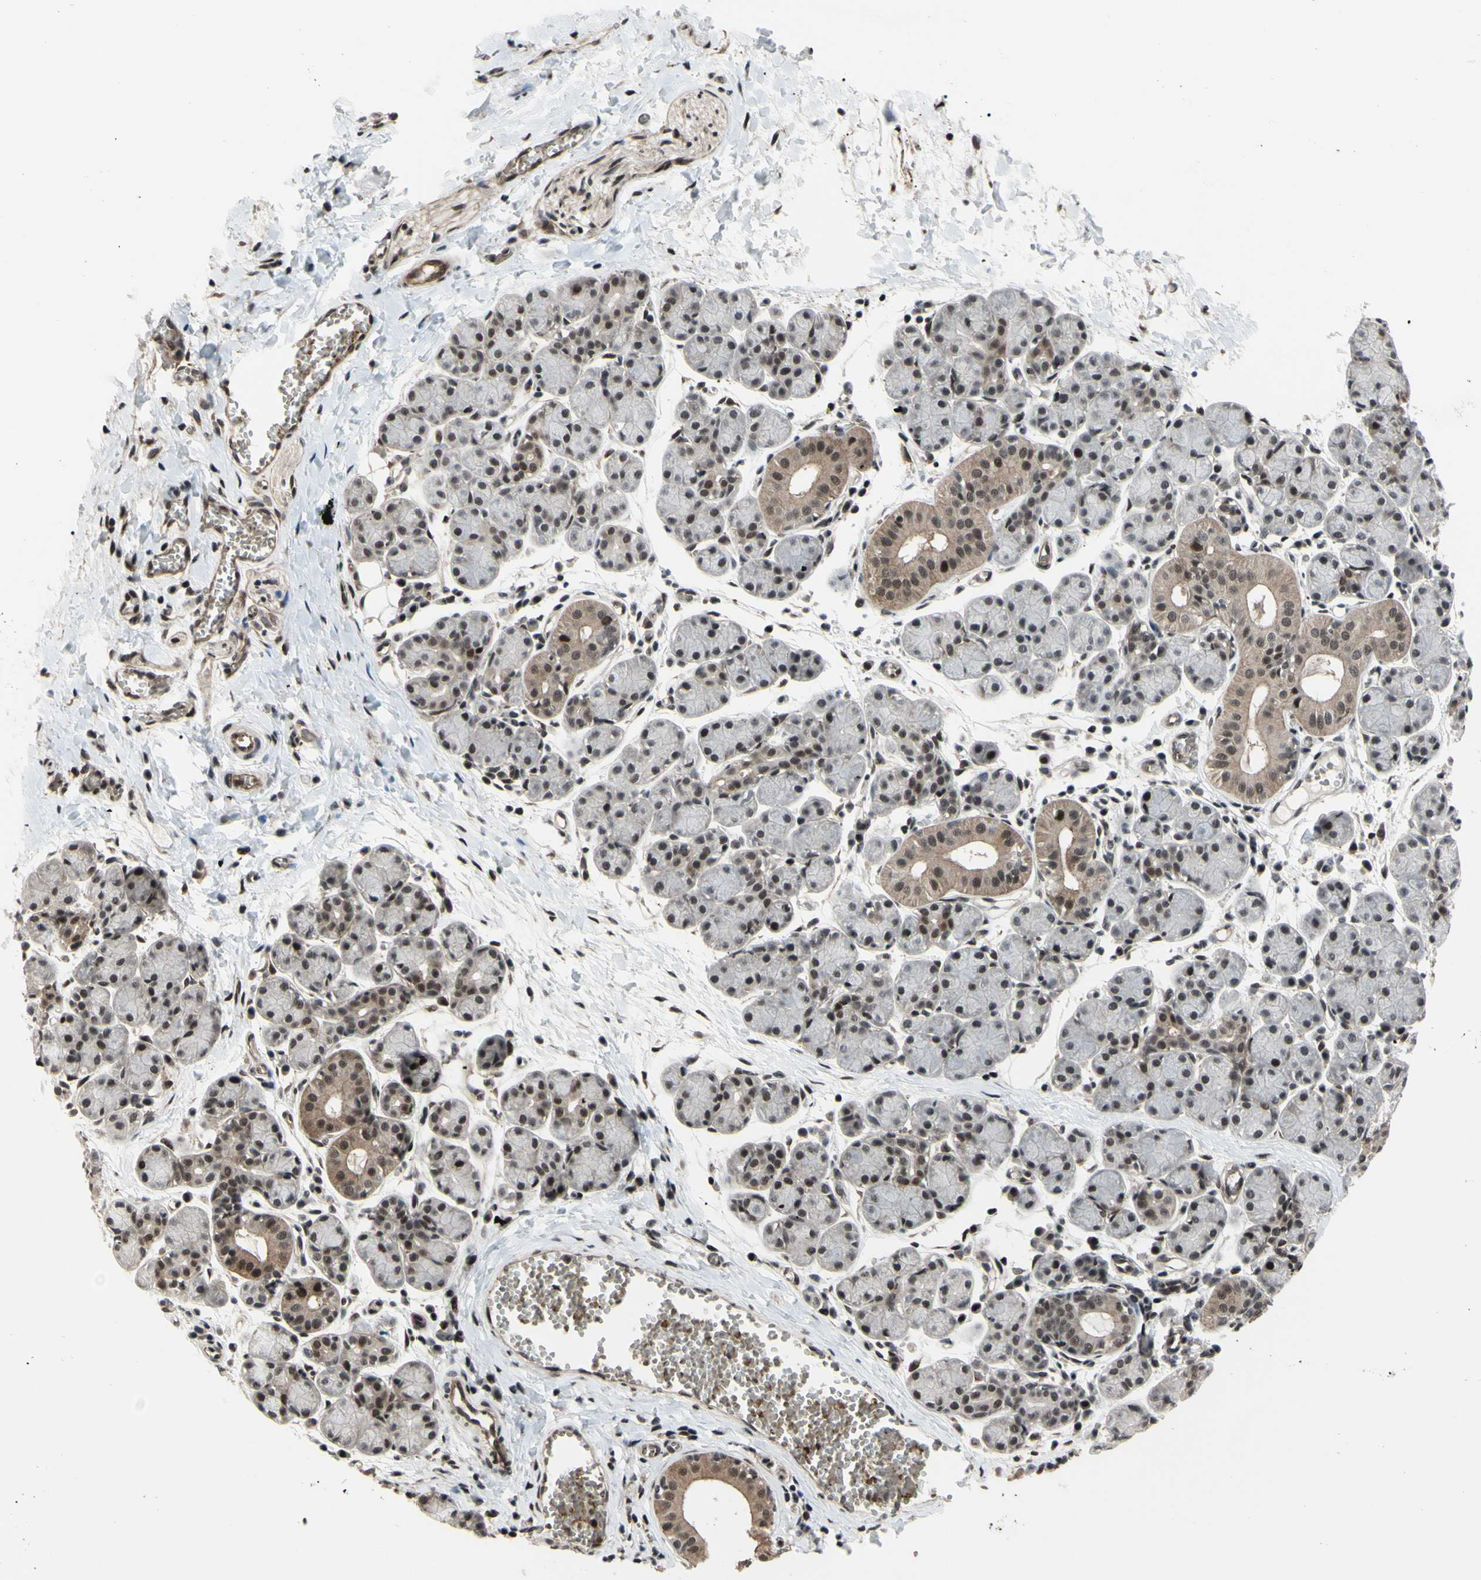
{"staining": {"intensity": "moderate", "quantity": "25%-75%", "location": "cytoplasmic/membranous,nuclear"}, "tissue": "salivary gland", "cell_type": "Glandular cells", "image_type": "normal", "snomed": [{"axis": "morphology", "description": "Normal tissue, NOS"}, {"axis": "morphology", "description": "Inflammation, NOS"}, {"axis": "topography", "description": "Lymph node"}, {"axis": "topography", "description": "Salivary gland"}], "caption": "Moderate cytoplasmic/membranous,nuclear staining is present in about 25%-75% of glandular cells in unremarkable salivary gland. The protein of interest is stained brown, and the nuclei are stained in blue (DAB (3,3'-diaminobenzidine) IHC with brightfield microscopy, high magnification).", "gene": "THAP12", "patient": {"sex": "male", "age": 3}}